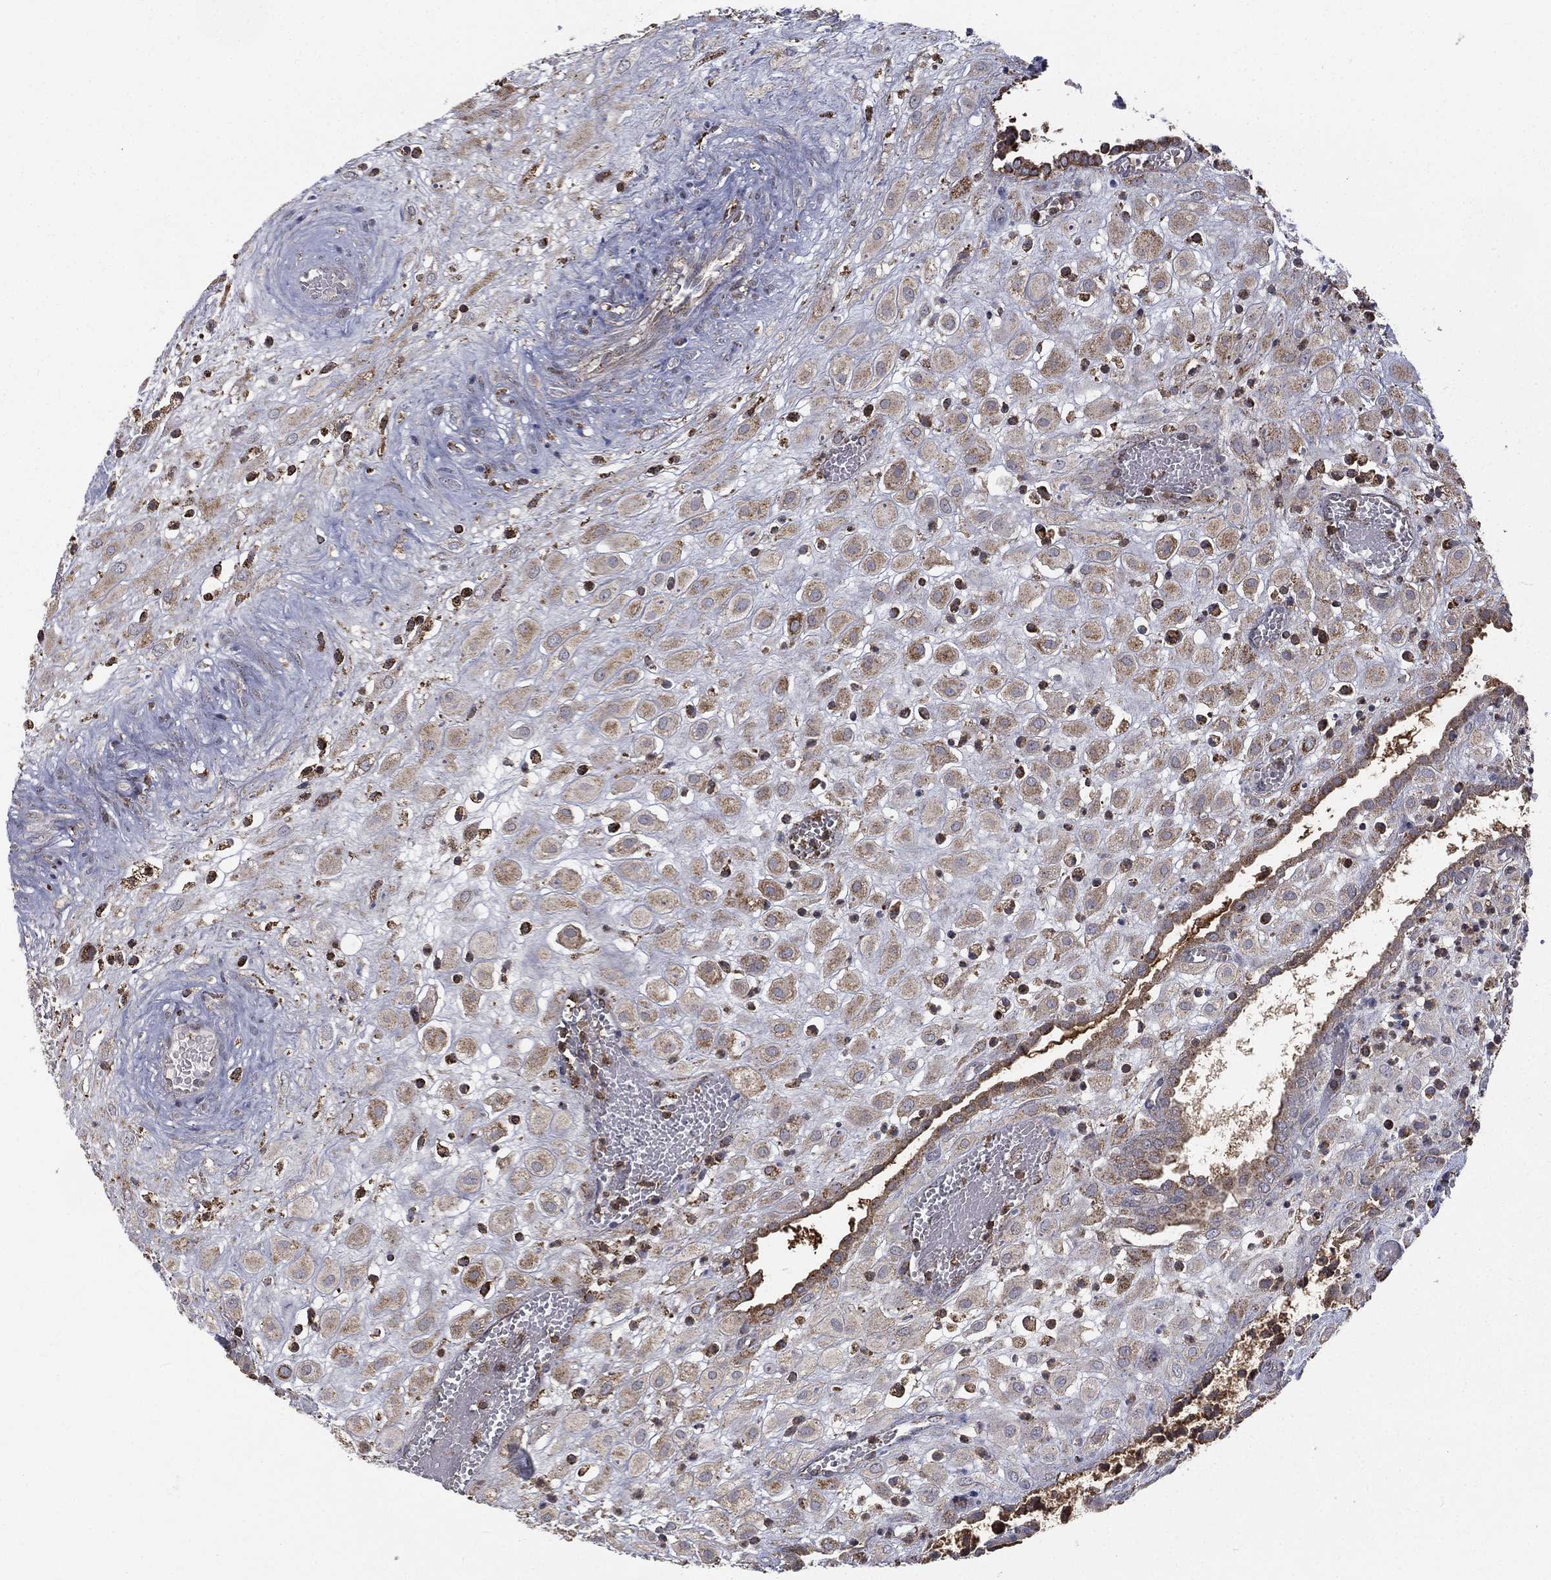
{"staining": {"intensity": "moderate", "quantity": "25%-75%", "location": "cytoplasmic/membranous"}, "tissue": "placenta", "cell_type": "Decidual cells", "image_type": "normal", "snomed": [{"axis": "morphology", "description": "Normal tissue, NOS"}, {"axis": "topography", "description": "Placenta"}], "caption": "A brown stain highlights moderate cytoplasmic/membranous staining of a protein in decidual cells of benign placenta.", "gene": "RIN3", "patient": {"sex": "female", "age": 24}}